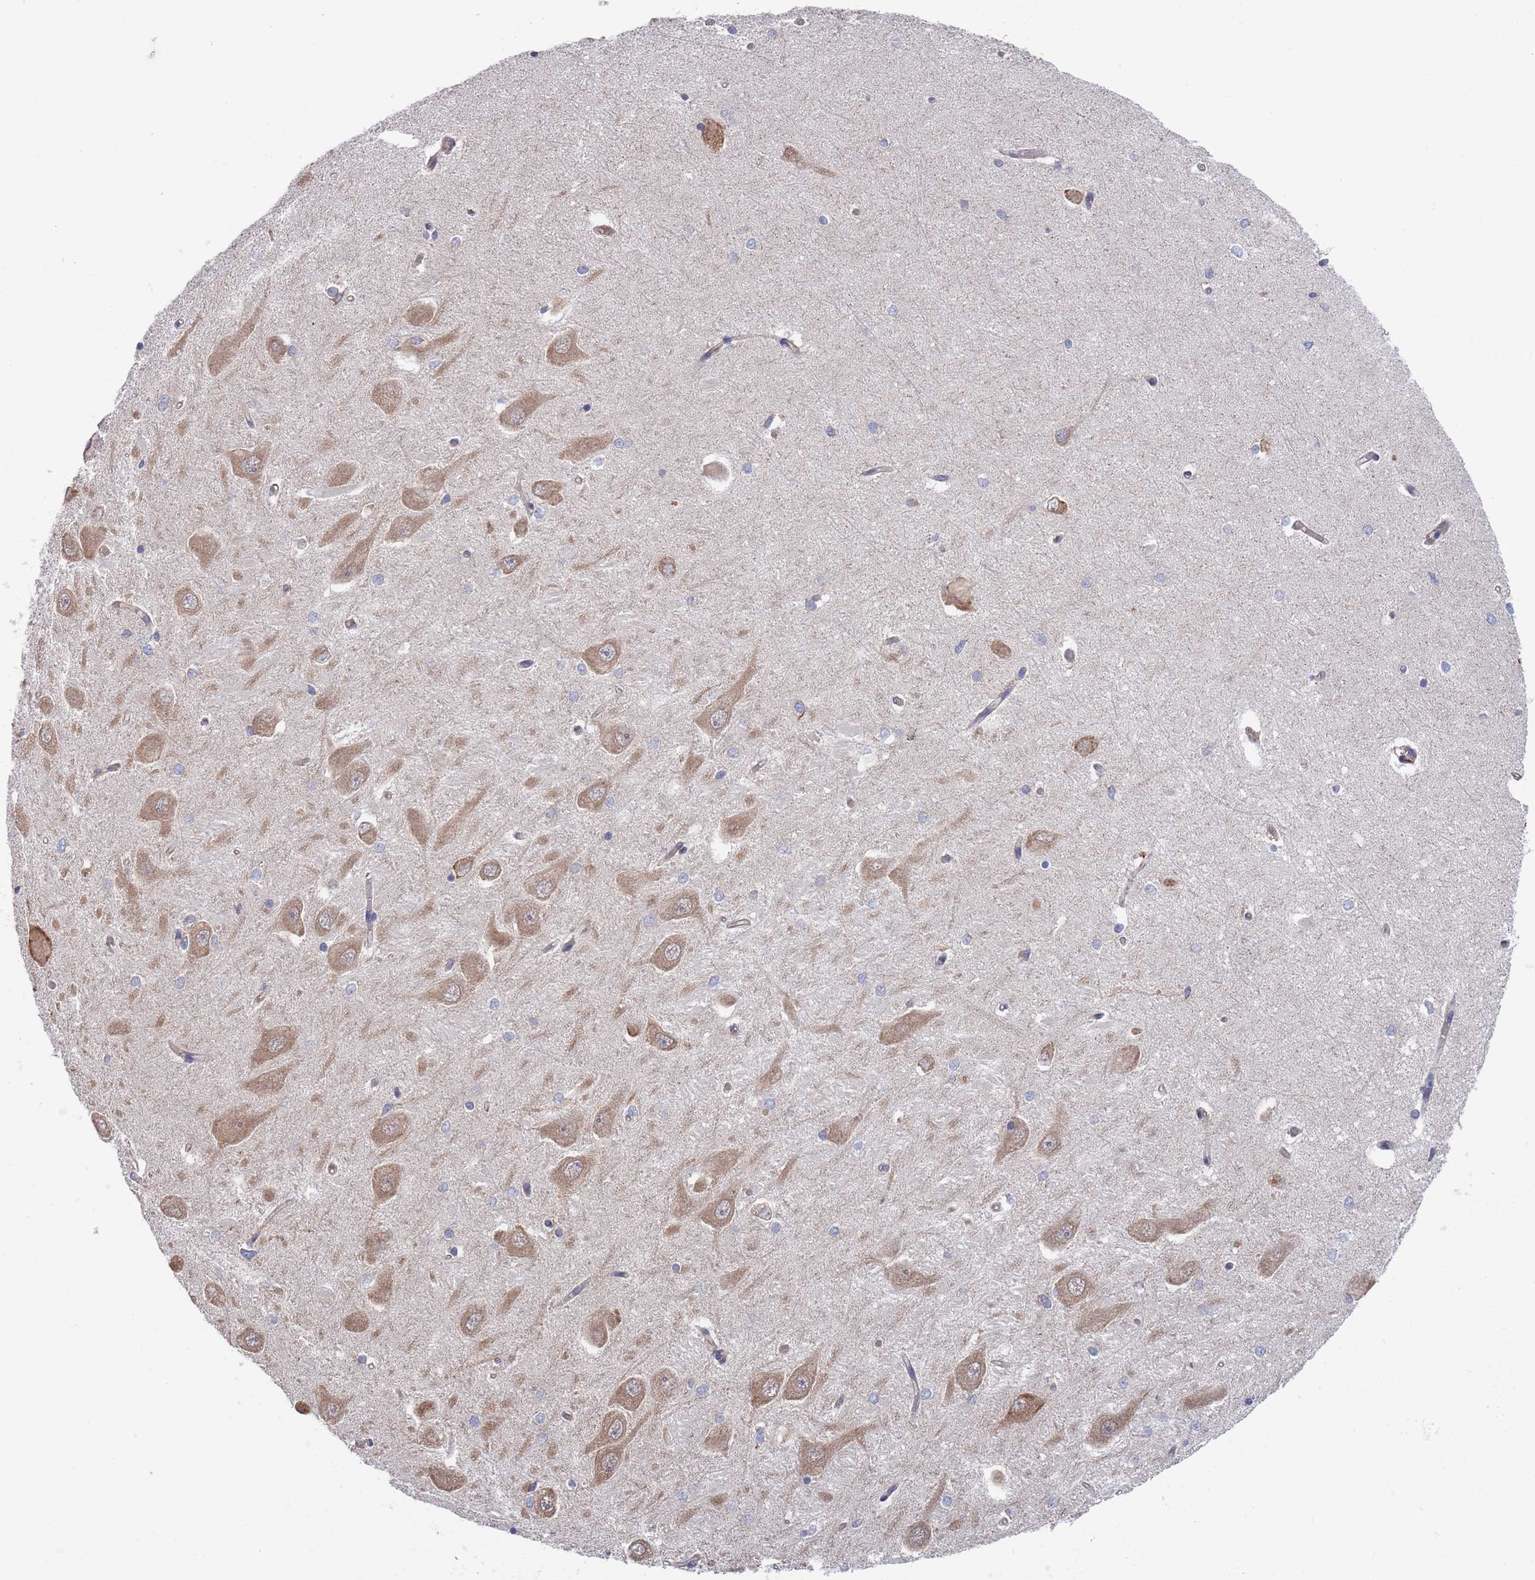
{"staining": {"intensity": "moderate", "quantity": "<25%", "location": "cytoplasmic/membranous"}, "tissue": "hippocampus", "cell_type": "Glial cells", "image_type": "normal", "snomed": [{"axis": "morphology", "description": "Normal tissue, NOS"}, {"axis": "topography", "description": "Hippocampus"}], "caption": "DAB immunohistochemical staining of normal human hippocampus displays moderate cytoplasmic/membranous protein positivity in approximately <25% of glial cells. (Stains: DAB in brown, nuclei in blue, Microscopy: brightfield microscopy at high magnification).", "gene": "GID8", "patient": {"sex": "male", "age": 45}}